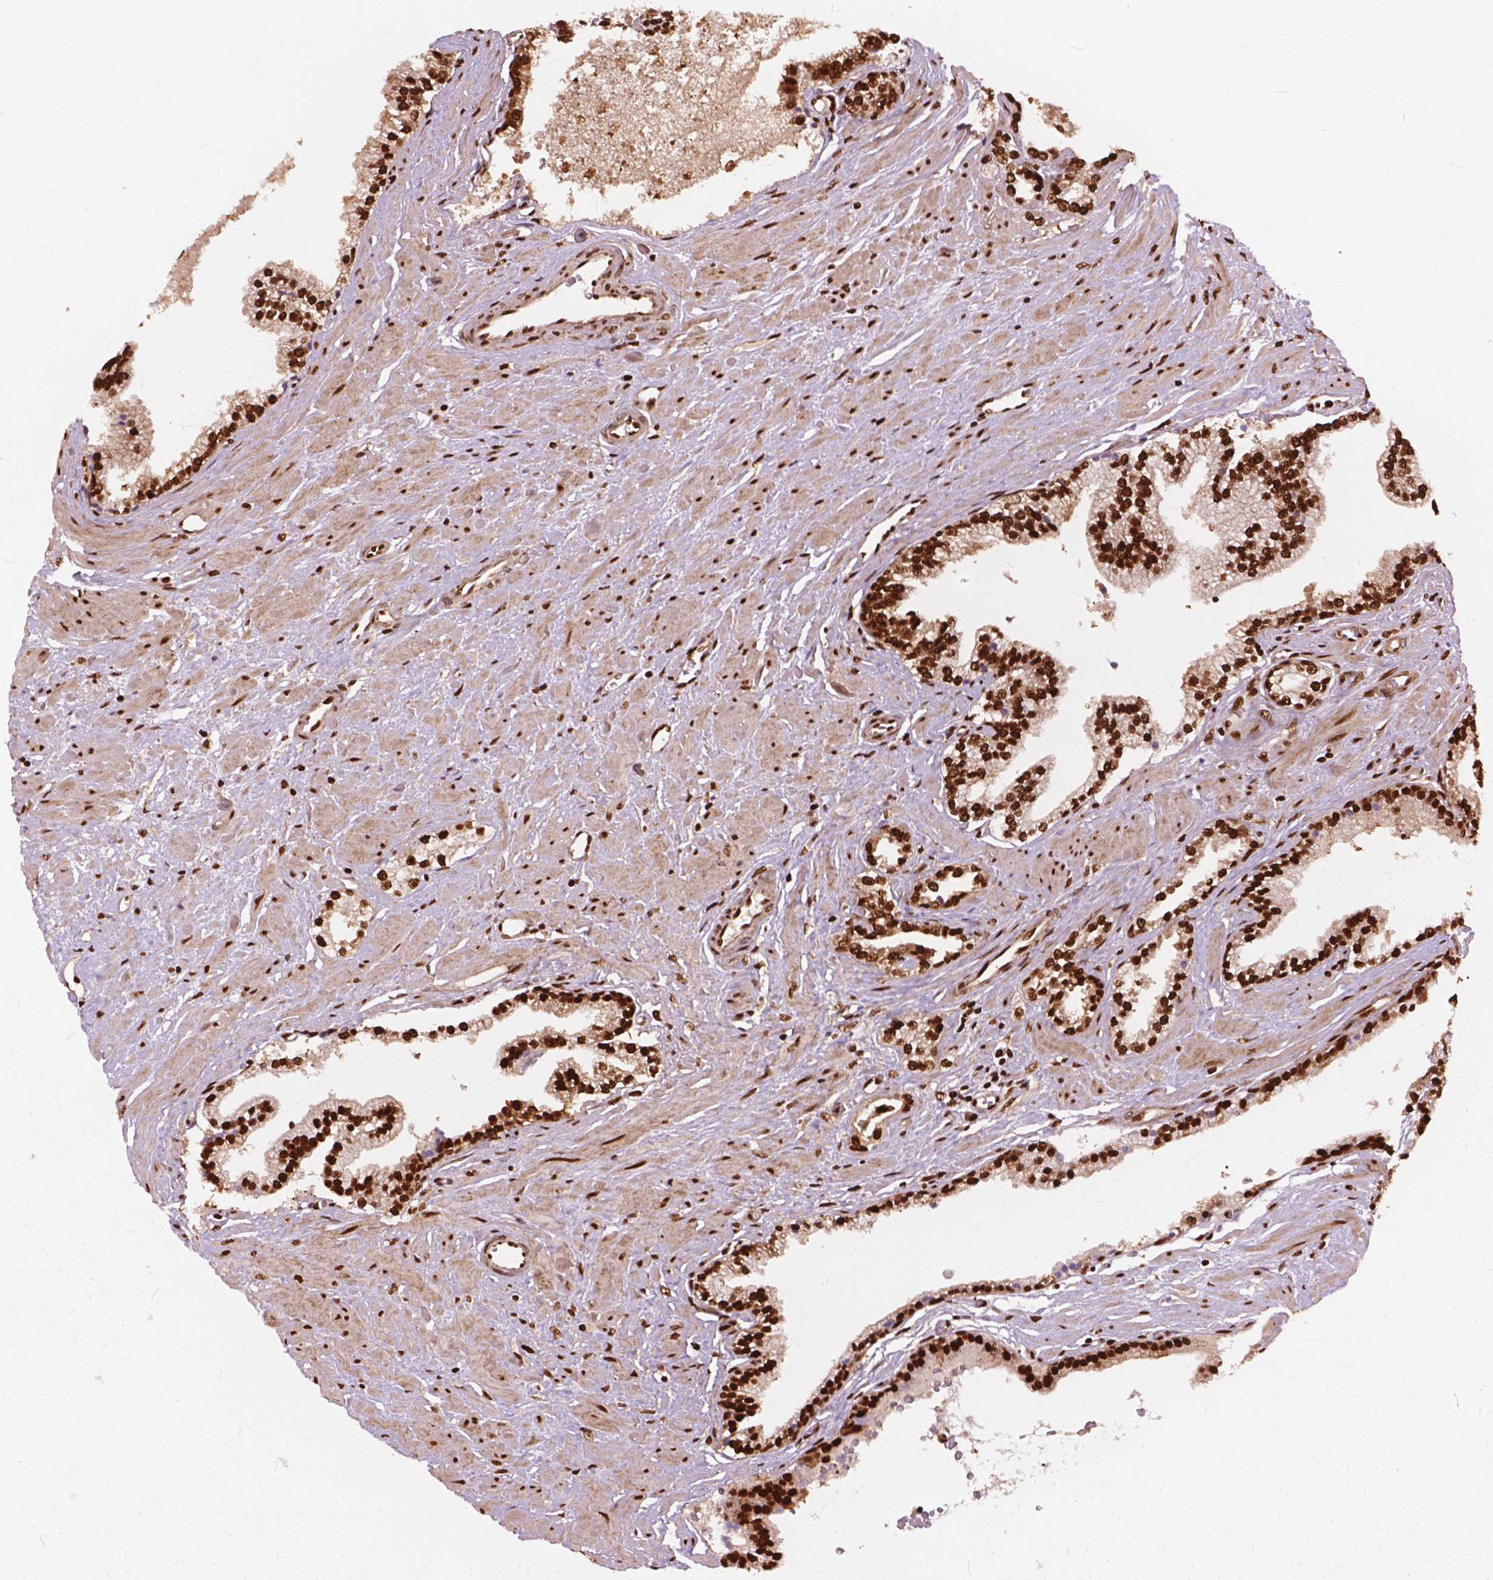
{"staining": {"intensity": "strong", "quantity": ">75%", "location": "cytoplasmic/membranous,nuclear"}, "tissue": "prostate cancer", "cell_type": "Tumor cells", "image_type": "cancer", "snomed": [{"axis": "morphology", "description": "Adenocarcinoma, Low grade"}, {"axis": "topography", "description": "Prostate"}], "caption": "This image reveals immunohistochemistry (IHC) staining of human prostate cancer, with high strong cytoplasmic/membranous and nuclear positivity in approximately >75% of tumor cells.", "gene": "ANP32B", "patient": {"sex": "male", "age": 60}}